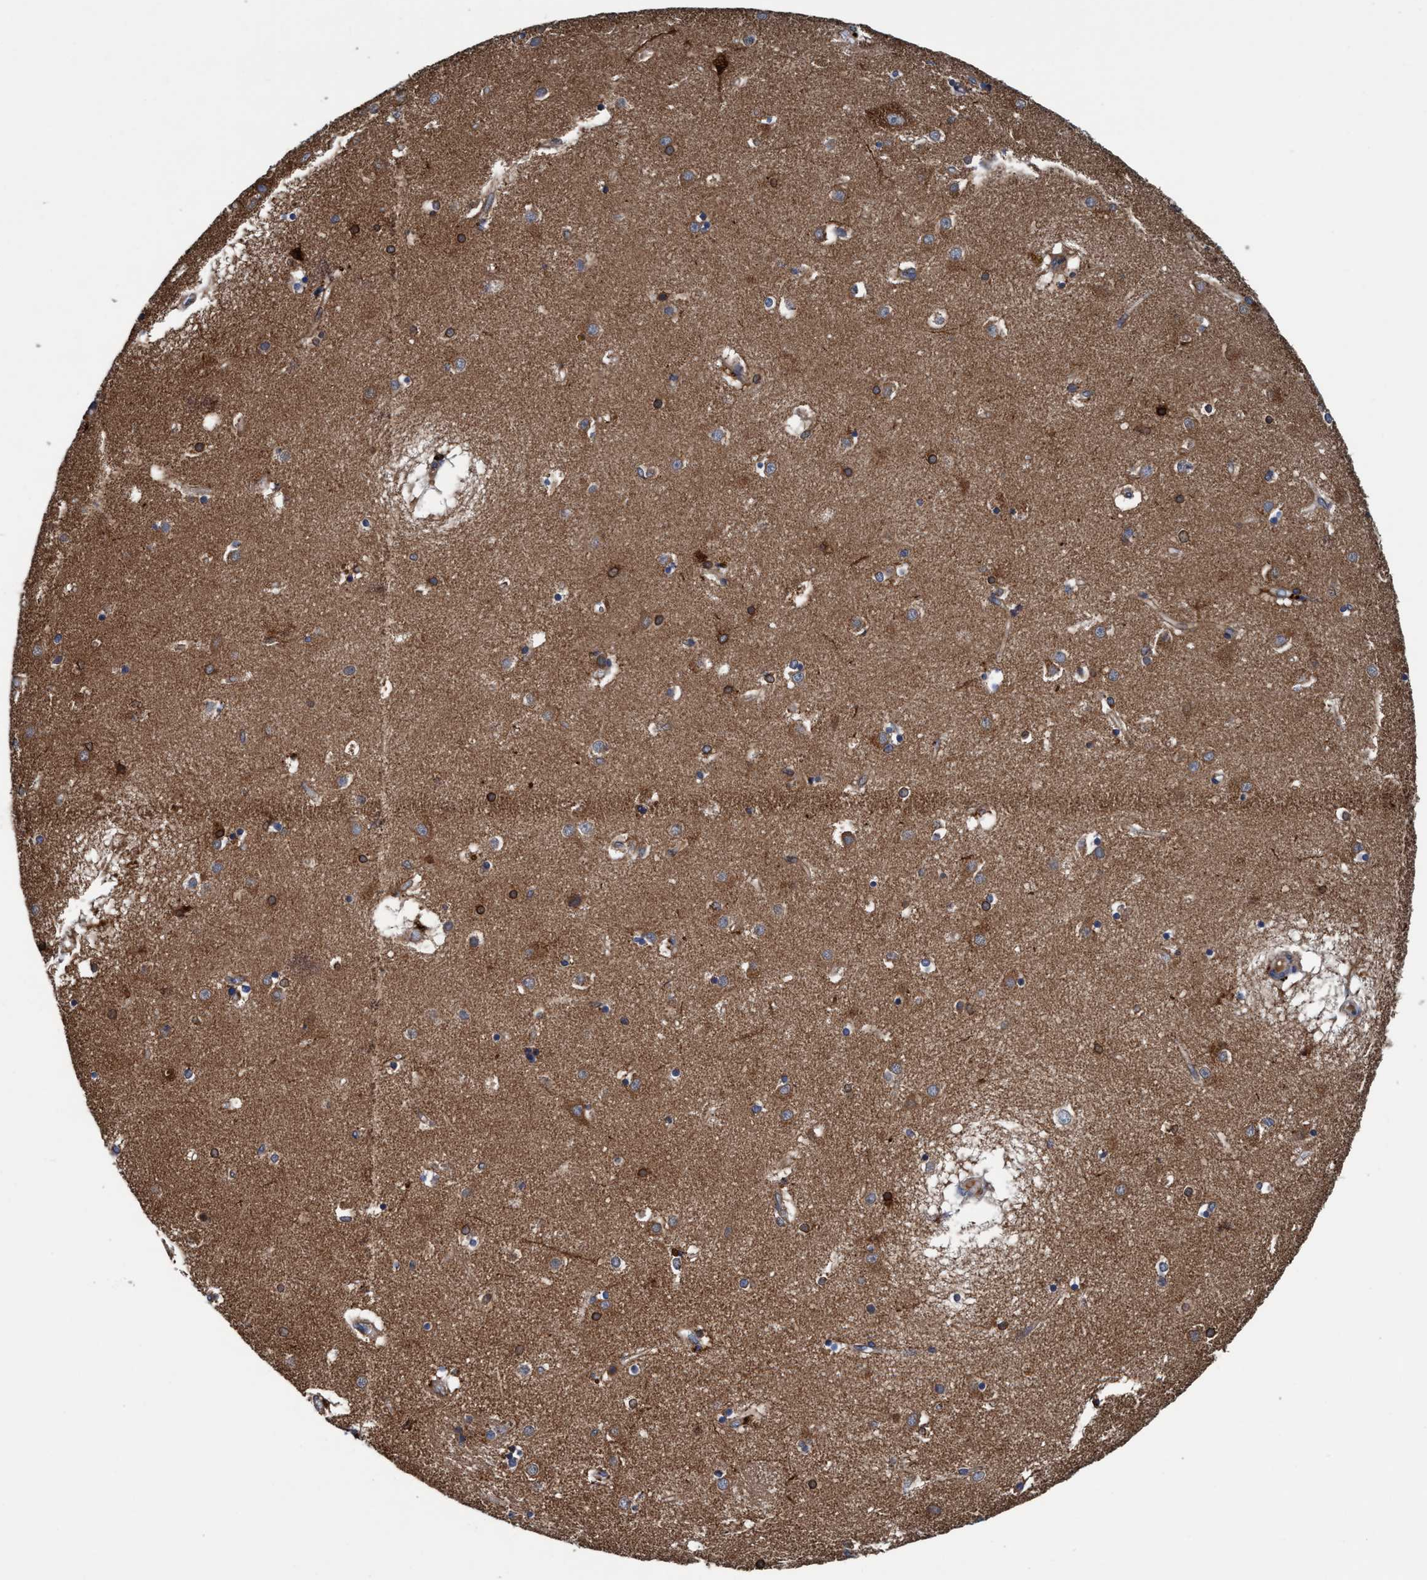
{"staining": {"intensity": "moderate", "quantity": "25%-75%", "location": "cytoplasmic/membranous"}, "tissue": "caudate", "cell_type": "Glial cells", "image_type": "normal", "snomed": [{"axis": "morphology", "description": "Normal tissue, NOS"}, {"axis": "topography", "description": "Lateral ventricle wall"}], "caption": "Immunohistochemical staining of normal human caudate exhibits medium levels of moderate cytoplasmic/membranous expression in approximately 25%-75% of glial cells. (Stains: DAB in brown, nuclei in blue, Microscopy: brightfield microscopy at high magnification).", "gene": "ENDOG", "patient": {"sex": "male", "age": 70}}